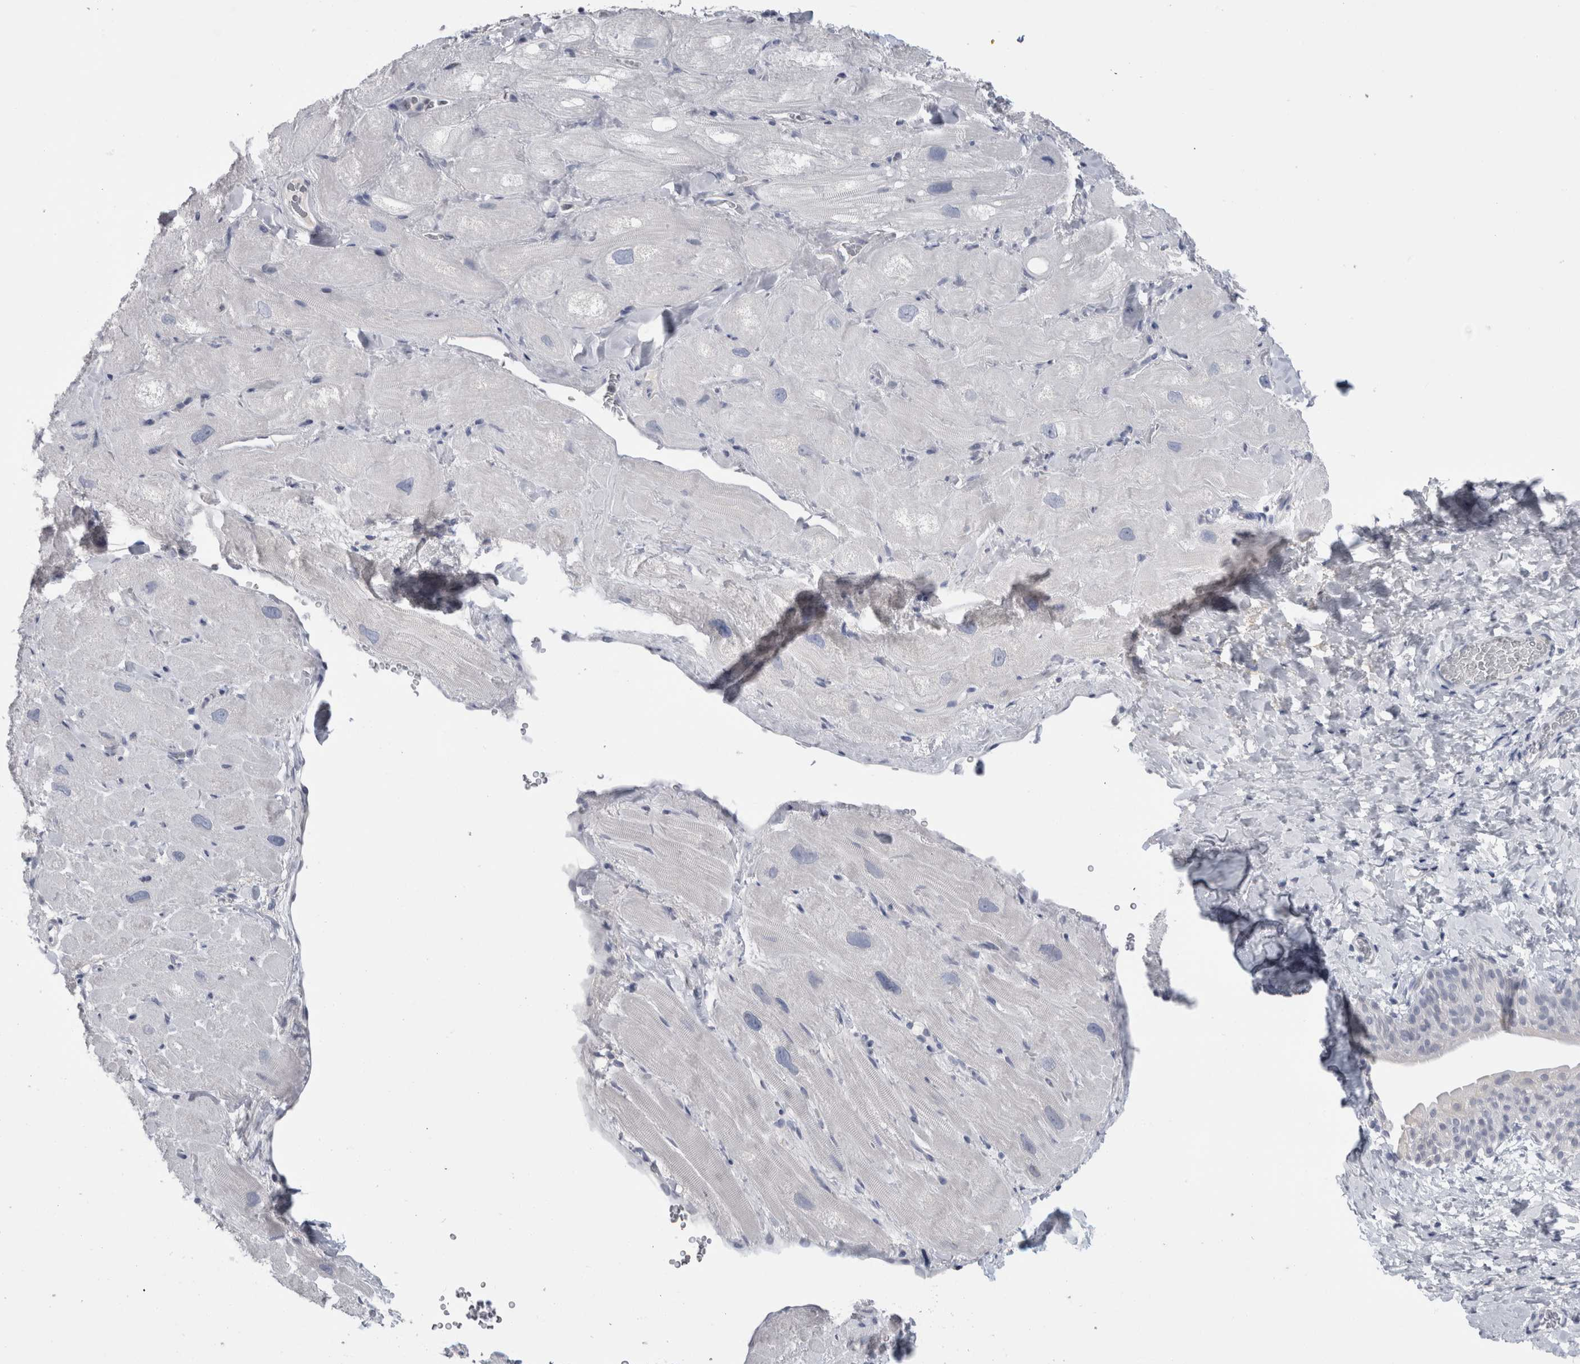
{"staining": {"intensity": "negative", "quantity": "none", "location": "none"}, "tissue": "heart muscle", "cell_type": "Cardiomyocytes", "image_type": "normal", "snomed": [{"axis": "morphology", "description": "Normal tissue, NOS"}, {"axis": "topography", "description": "Heart"}], "caption": "Immunohistochemical staining of unremarkable heart muscle exhibits no significant staining in cardiomyocytes. The staining was performed using DAB to visualize the protein expression in brown, while the nuclei were stained in blue with hematoxylin (Magnification: 20x).", "gene": "ADAM2", "patient": {"sex": "male", "age": 49}}